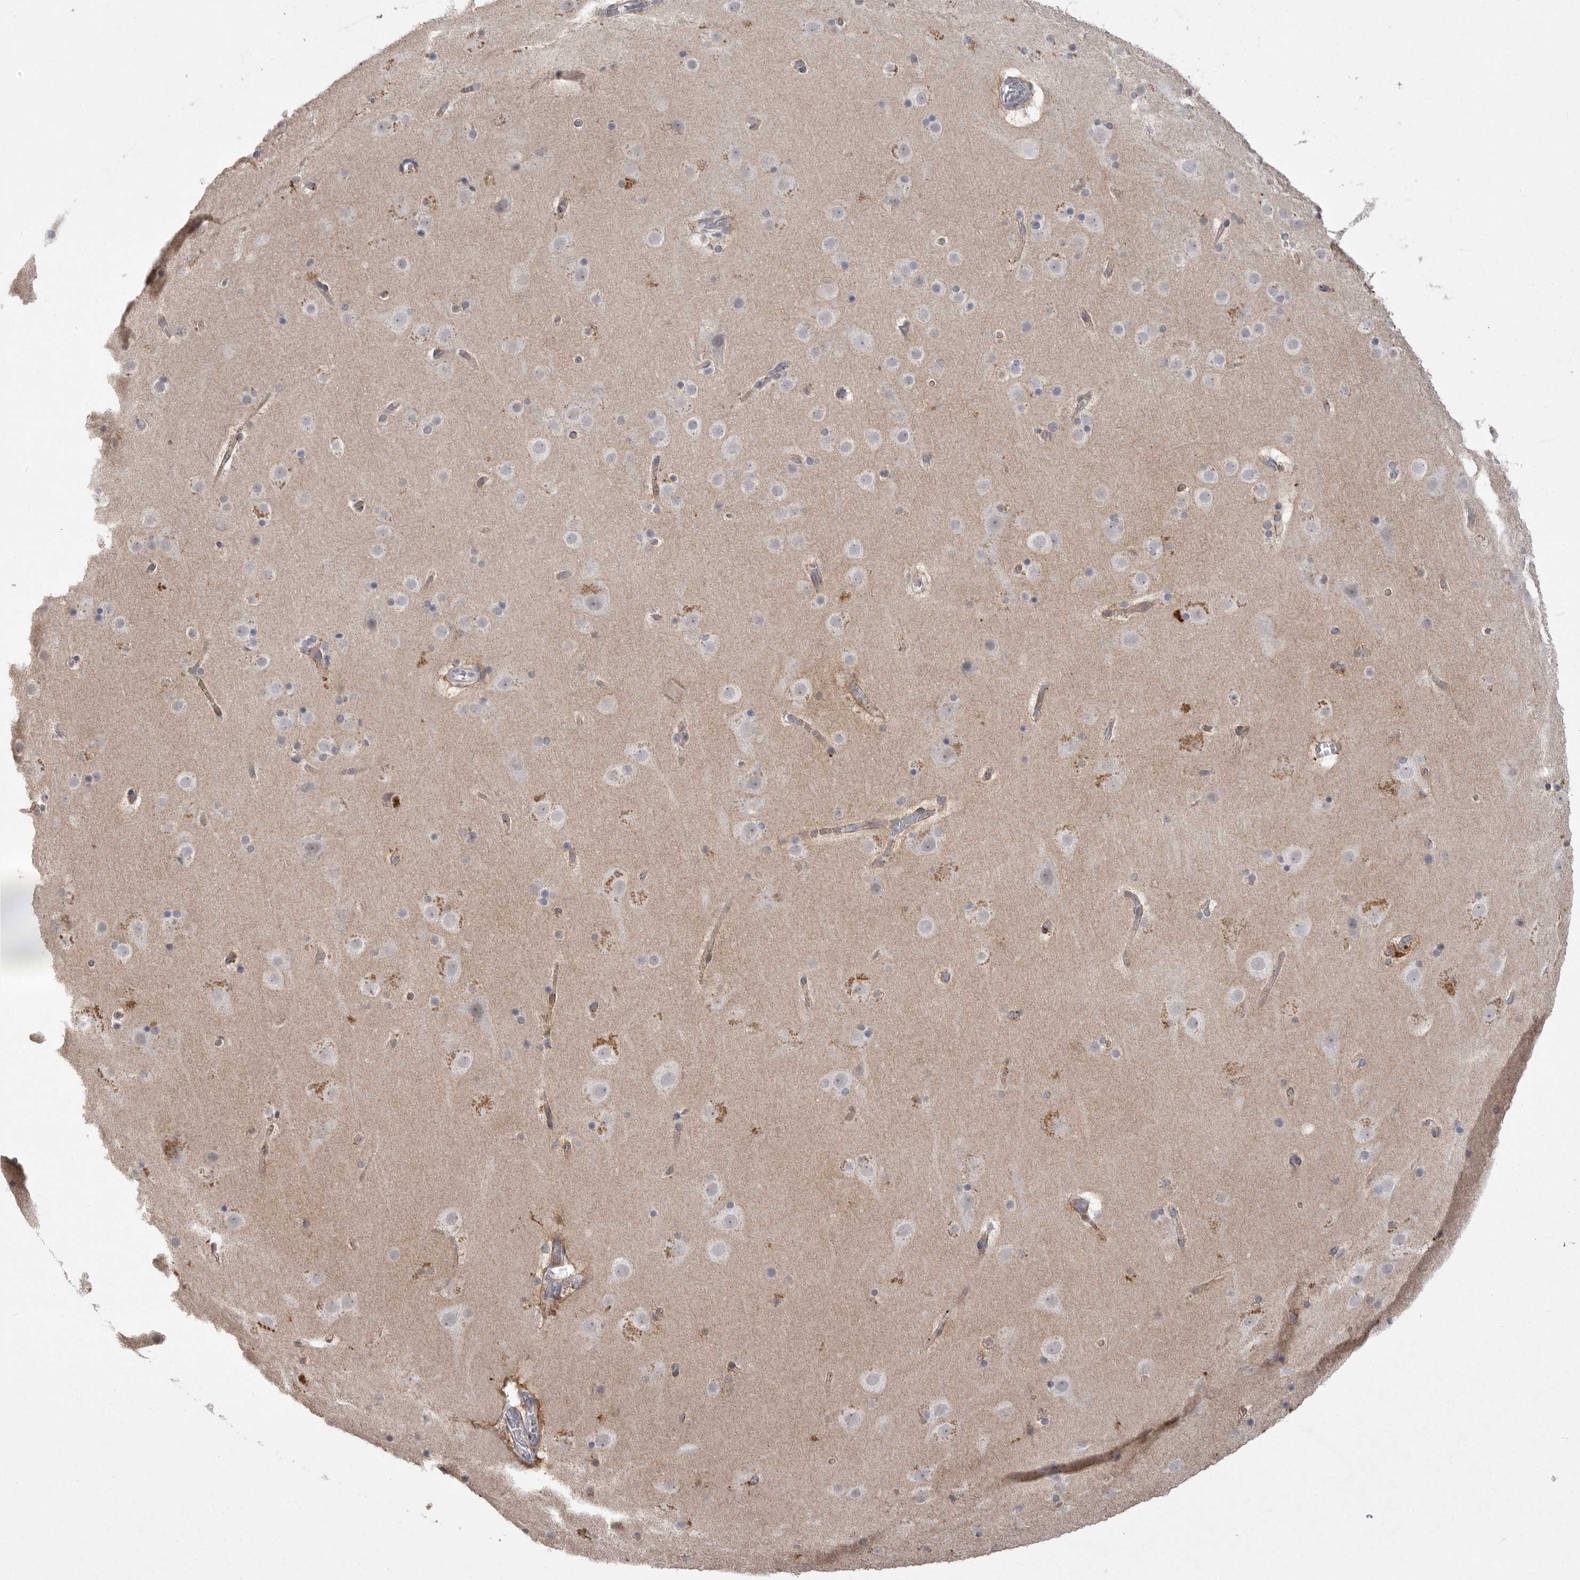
{"staining": {"intensity": "weak", "quantity": ">75%", "location": "cytoplasmic/membranous"}, "tissue": "cerebral cortex", "cell_type": "Endothelial cells", "image_type": "normal", "snomed": [{"axis": "morphology", "description": "Normal tissue, NOS"}, {"axis": "topography", "description": "Cerebral cortex"}], "caption": "Weak cytoplasmic/membranous positivity for a protein is appreciated in approximately >75% of endothelial cells of benign cerebral cortex using IHC.", "gene": "VANGL2", "patient": {"sex": "male", "age": 57}}